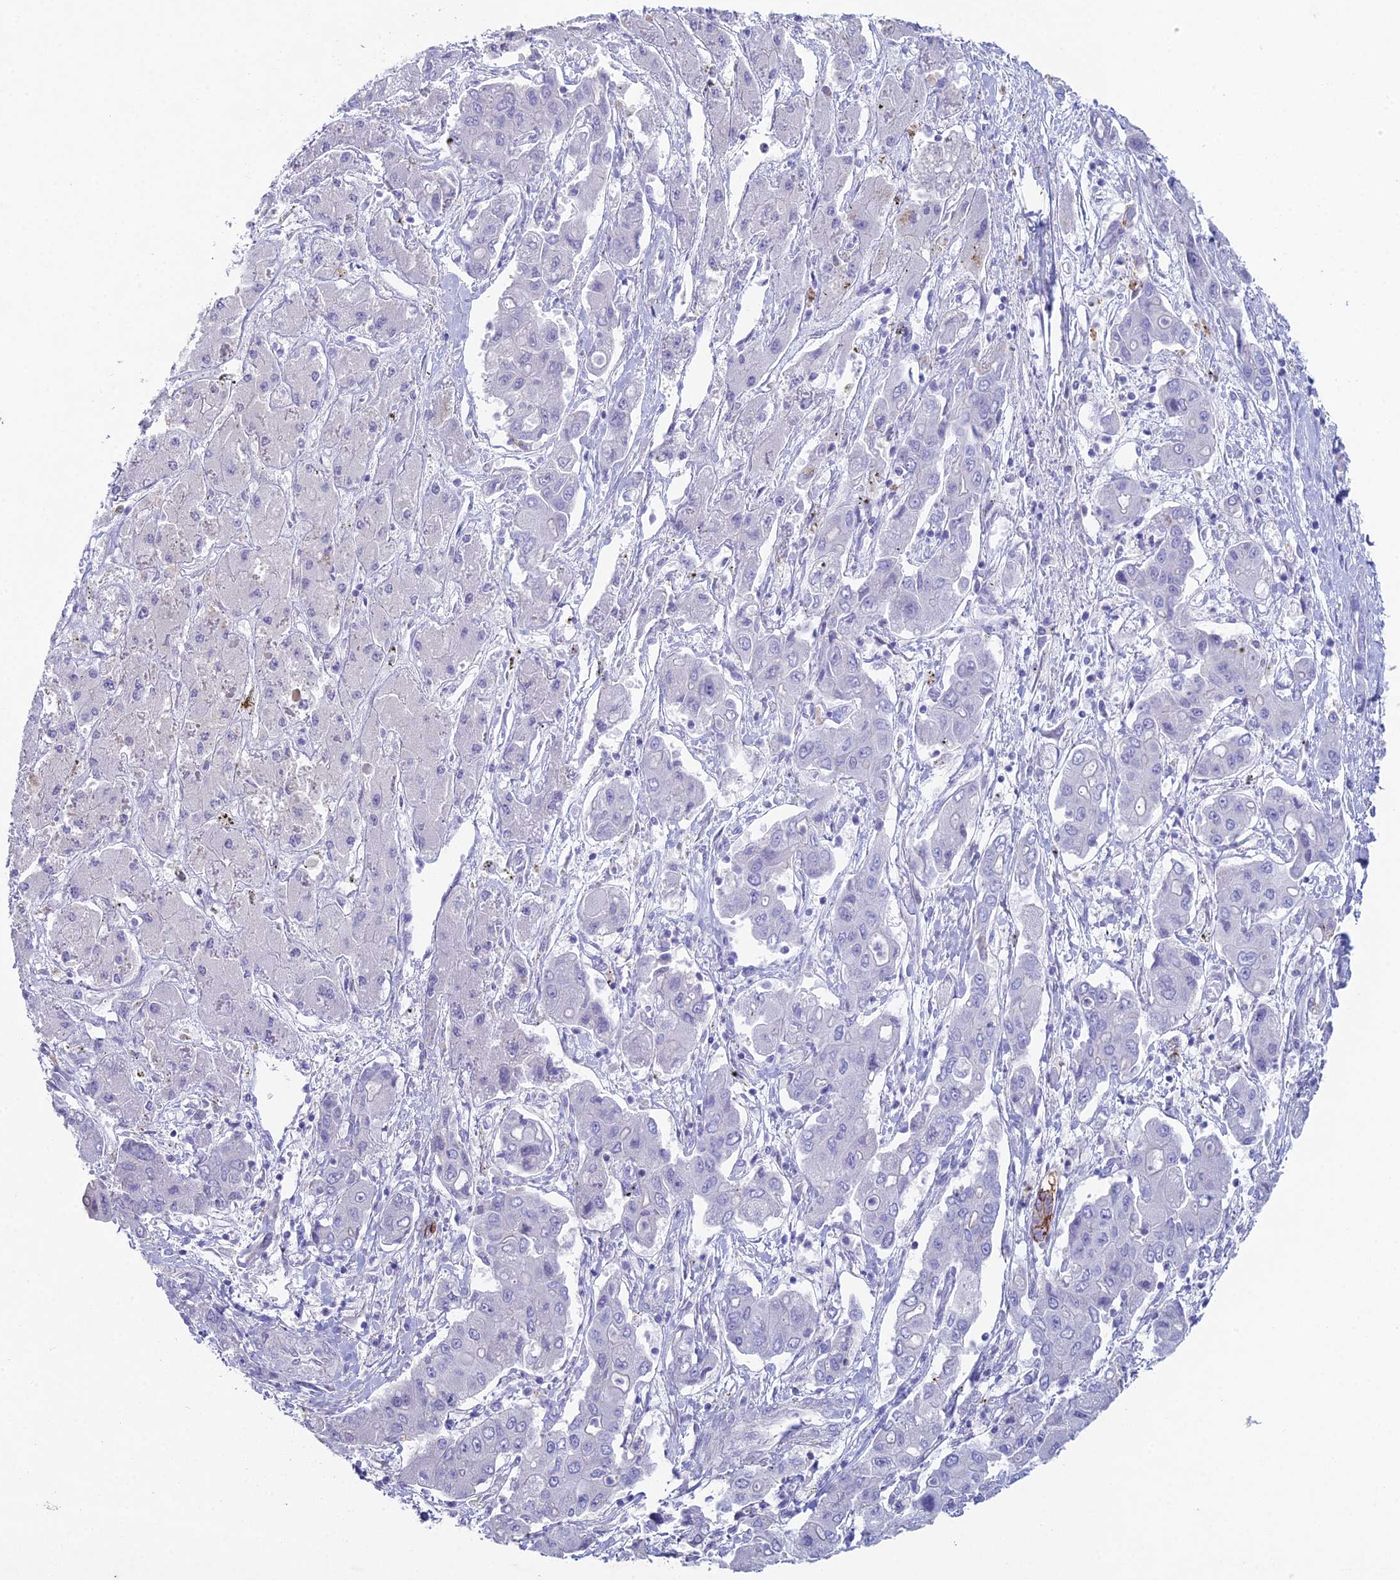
{"staining": {"intensity": "negative", "quantity": "none", "location": "none"}, "tissue": "liver cancer", "cell_type": "Tumor cells", "image_type": "cancer", "snomed": [{"axis": "morphology", "description": "Cholangiocarcinoma"}, {"axis": "topography", "description": "Liver"}], "caption": "Micrograph shows no significant protein staining in tumor cells of liver cholangiocarcinoma.", "gene": "NCAM1", "patient": {"sex": "male", "age": 67}}